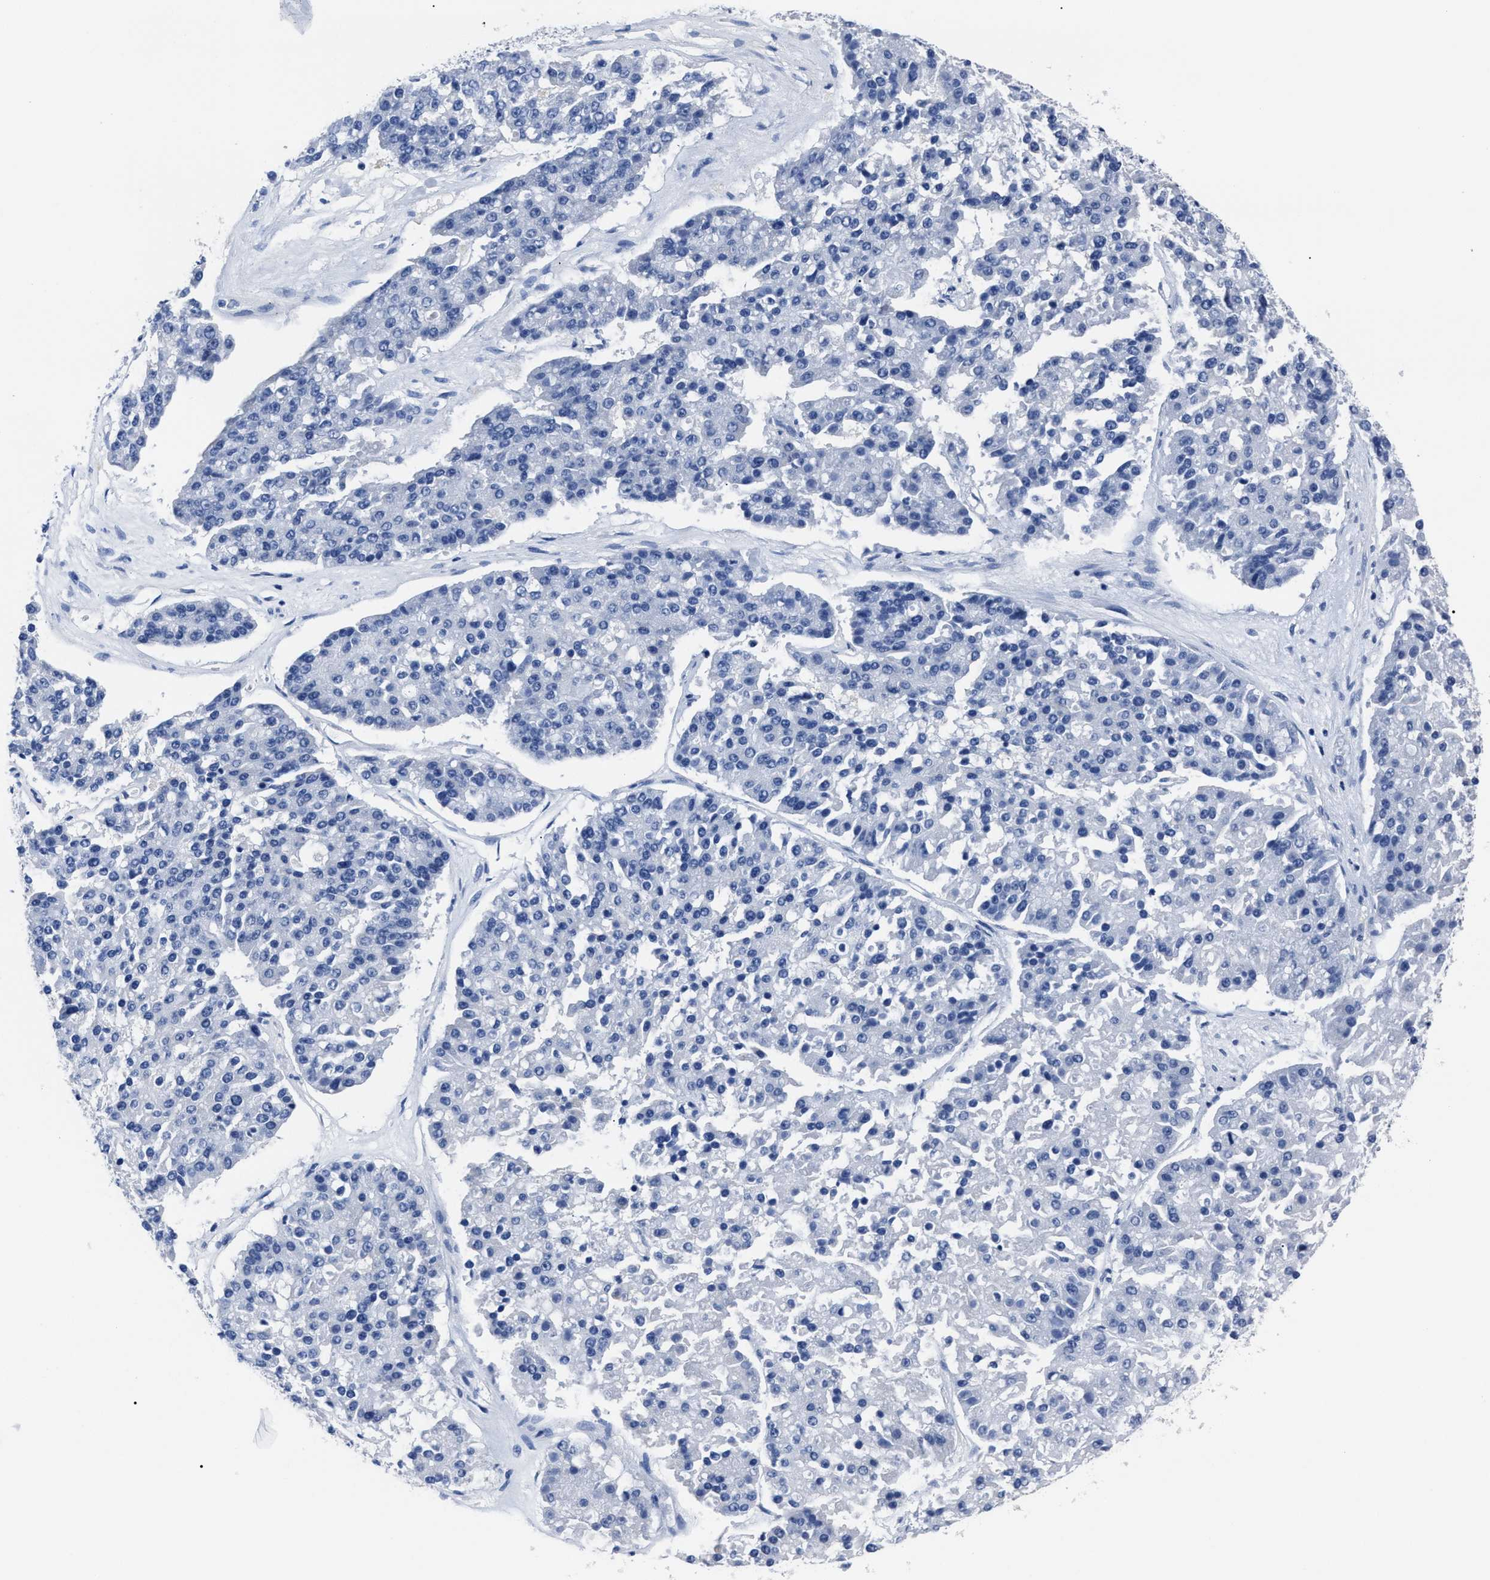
{"staining": {"intensity": "negative", "quantity": "none", "location": "none"}, "tissue": "pancreatic cancer", "cell_type": "Tumor cells", "image_type": "cancer", "snomed": [{"axis": "morphology", "description": "Adenocarcinoma, NOS"}, {"axis": "topography", "description": "Pancreas"}], "caption": "Immunohistochemistry micrograph of human pancreatic adenocarcinoma stained for a protein (brown), which demonstrates no staining in tumor cells.", "gene": "ALPG", "patient": {"sex": "male", "age": 50}}